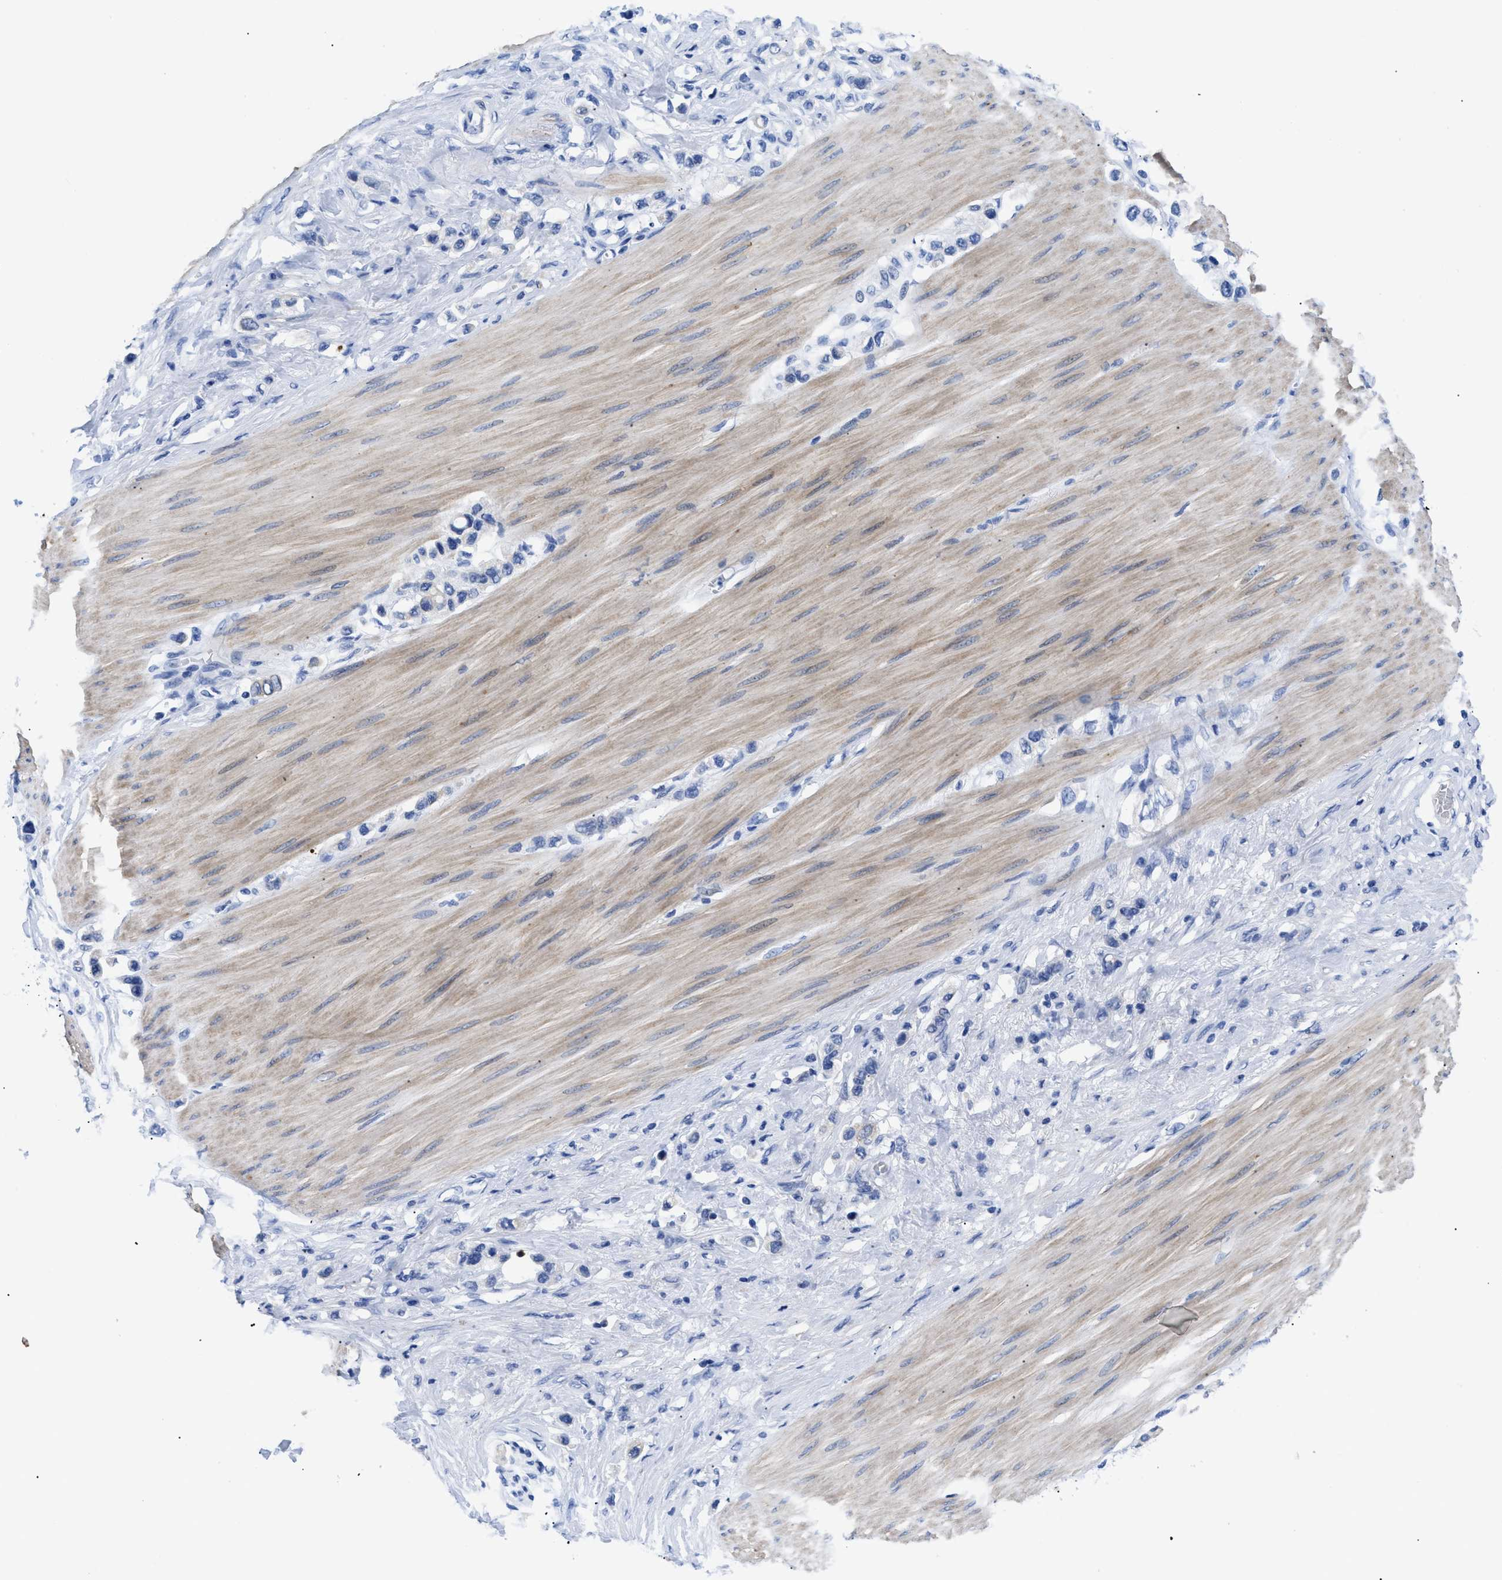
{"staining": {"intensity": "negative", "quantity": "none", "location": "none"}, "tissue": "stomach cancer", "cell_type": "Tumor cells", "image_type": "cancer", "snomed": [{"axis": "morphology", "description": "Adenocarcinoma, NOS"}, {"axis": "topography", "description": "Stomach"}], "caption": "Image shows no protein positivity in tumor cells of stomach cancer (adenocarcinoma) tissue.", "gene": "TMEM68", "patient": {"sex": "female", "age": 65}}